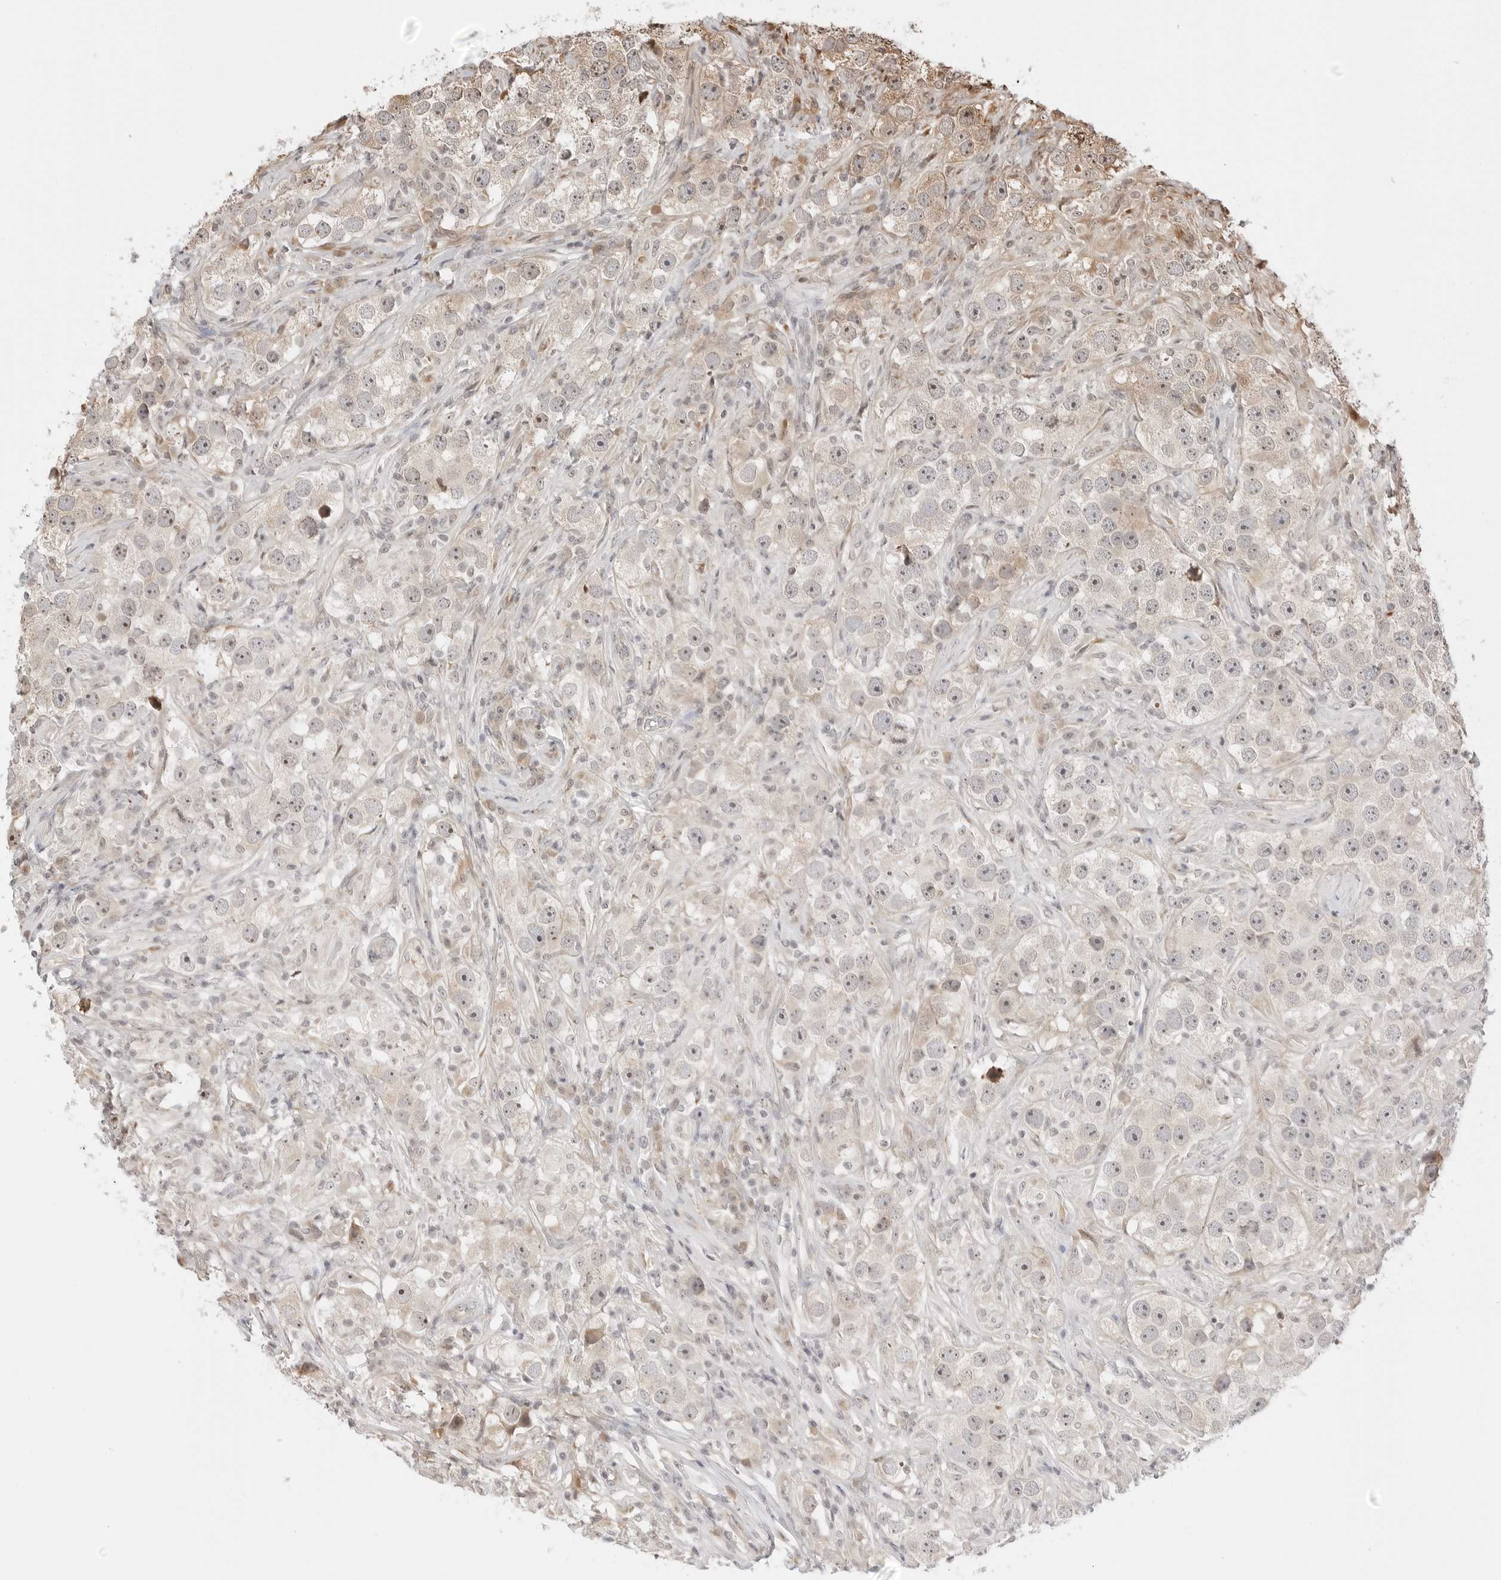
{"staining": {"intensity": "negative", "quantity": "none", "location": "none"}, "tissue": "testis cancer", "cell_type": "Tumor cells", "image_type": "cancer", "snomed": [{"axis": "morphology", "description": "Seminoma, NOS"}, {"axis": "topography", "description": "Testis"}], "caption": "An image of human testis cancer (seminoma) is negative for staining in tumor cells.", "gene": "FKBP14", "patient": {"sex": "male", "age": 49}}